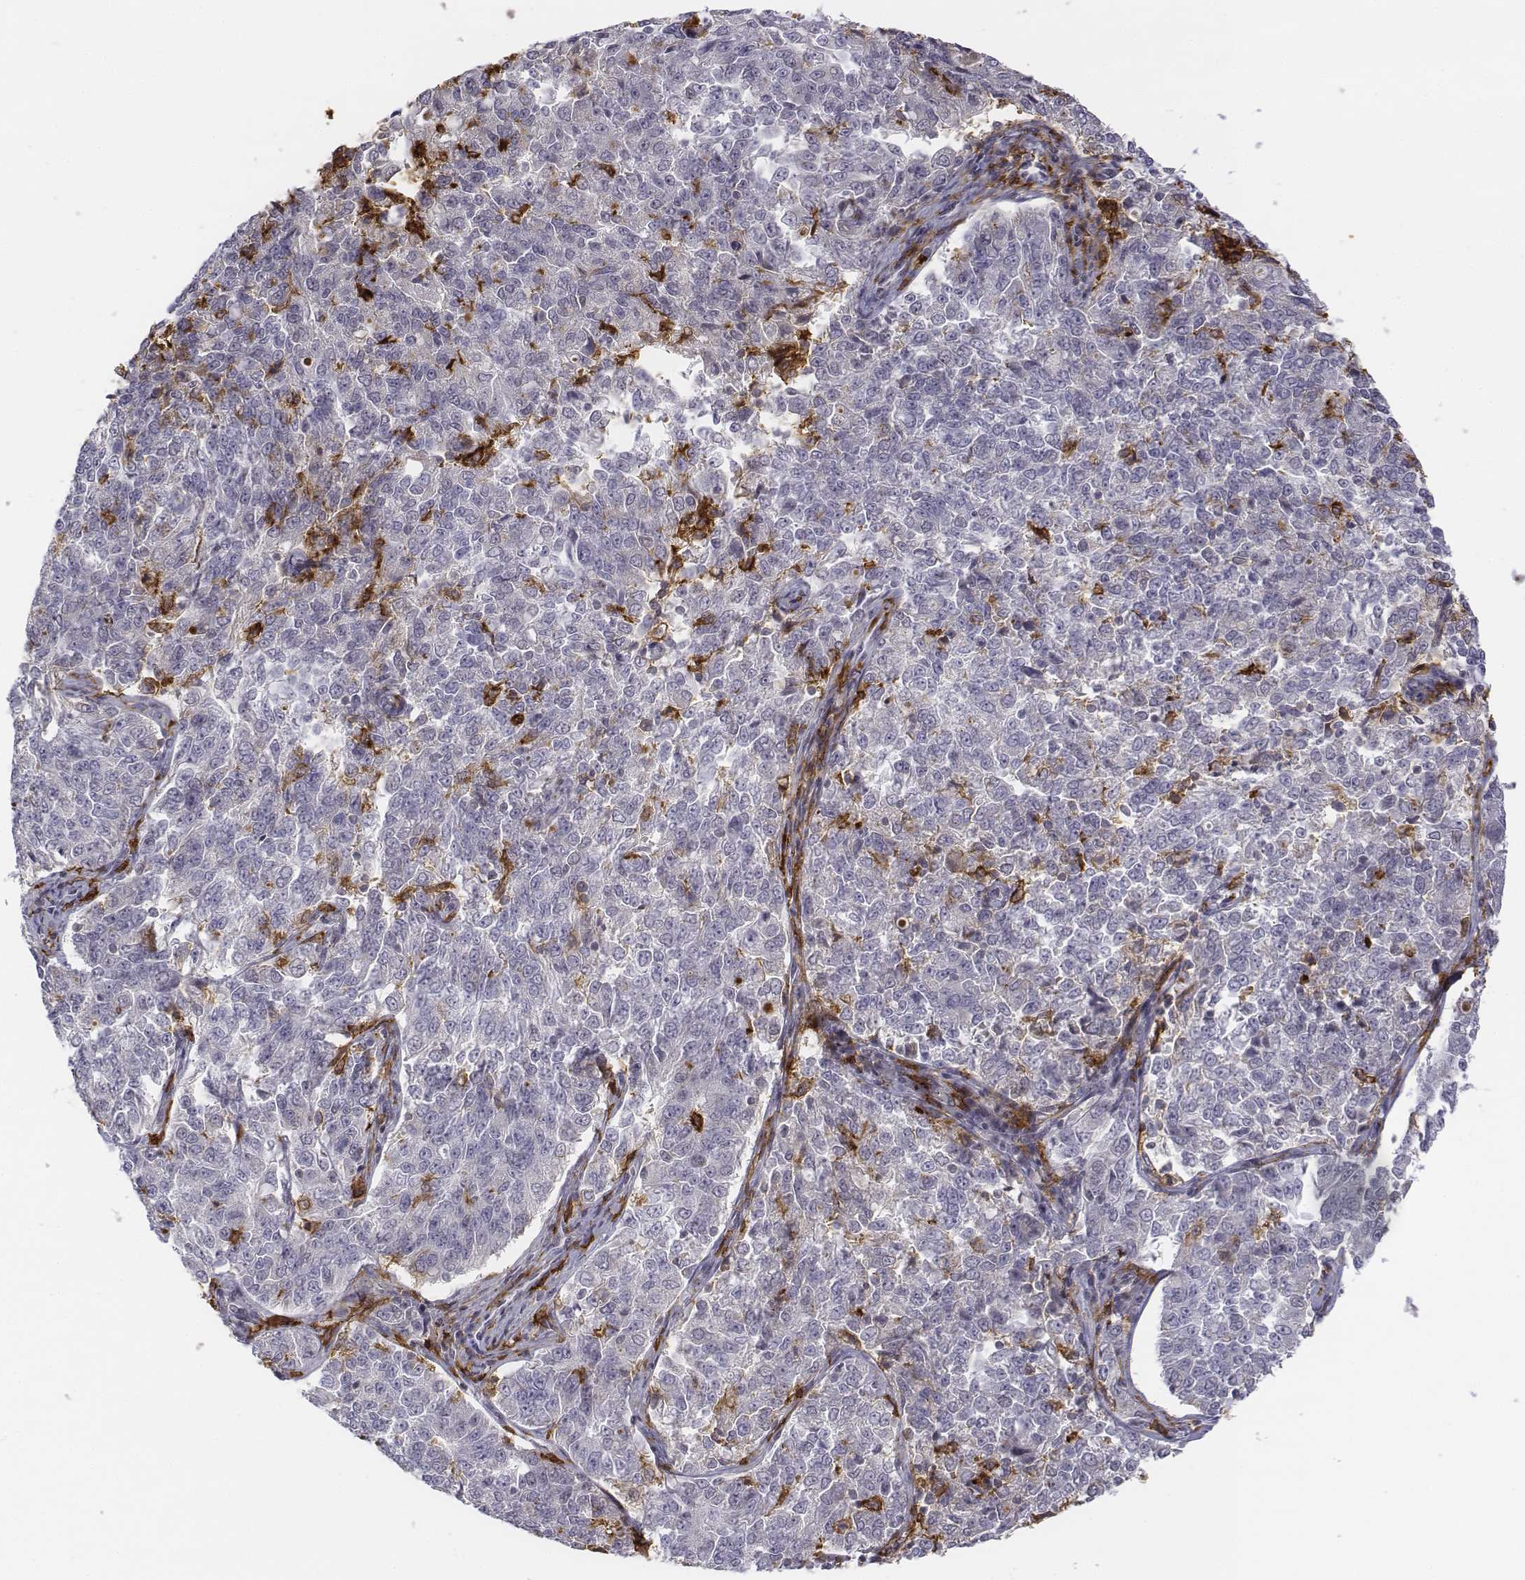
{"staining": {"intensity": "negative", "quantity": "none", "location": "none"}, "tissue": "endometrial cancer", "cell_type": "Tumor cells", "image_type": "cancer", "snomed": [{"axis": "morphology", "description": "Adenocarcinoma, NOS"}, {"axis": "topography", "description": "Endometrium"}], "caption": "There is no significant positivity in tumor cells of adenocarcinoma (endometrial).", "gene": "CD14", "patient": {"sex": "female", "age": 43}}